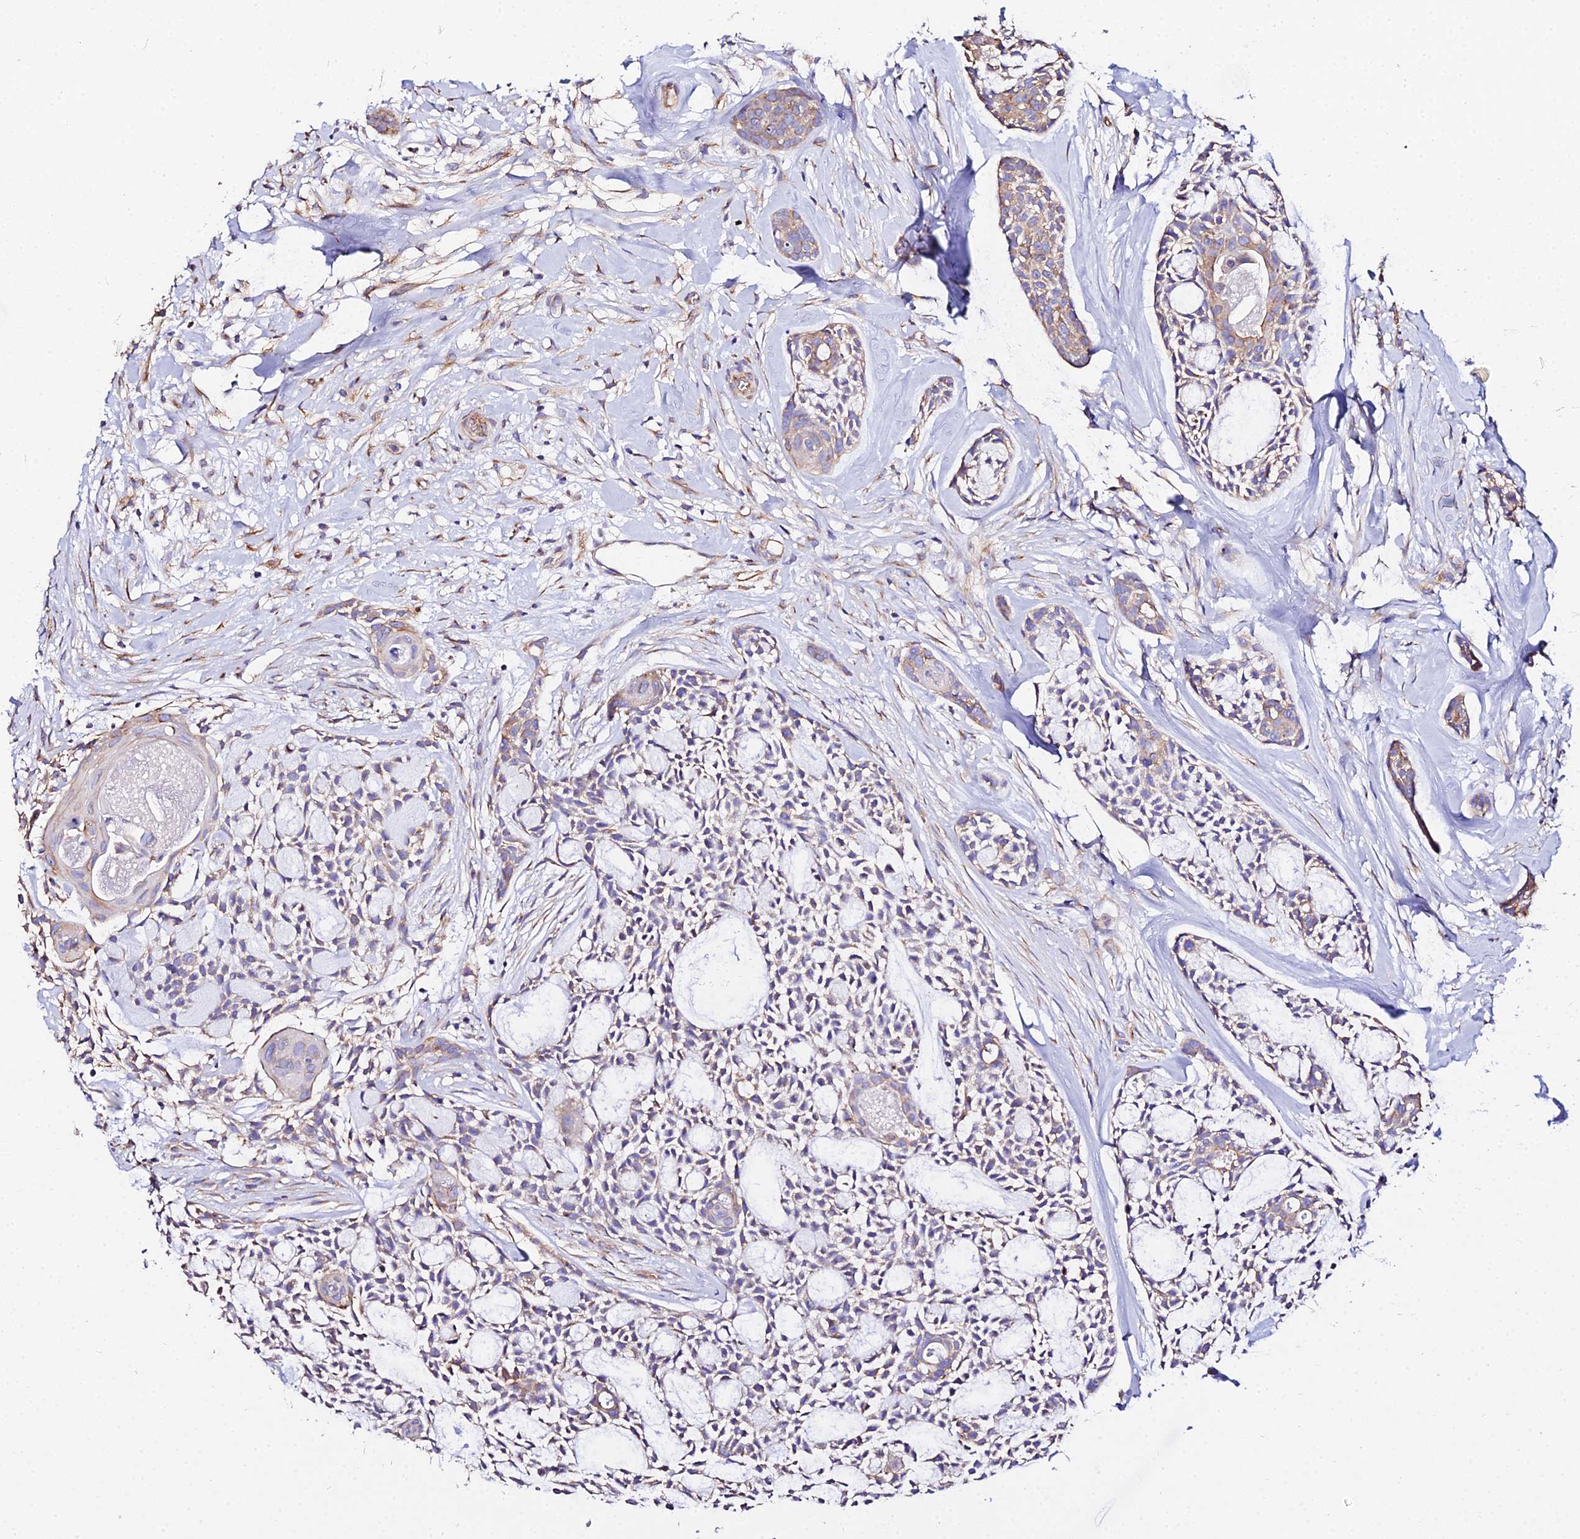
{"staining": {"intensity": "moderate", "quantity": "25%-75%", "location": "cytoplasmic/membranous"}, "tissue": "head and neck cancer", "cell_type": "Tumor cells", "image_type": "cancer", "snomed": [{"axis": "morphology", "description": "Adenocarcinoma, NOS"}, {"axis": "topography", "description": "Subcutis"}, {"axis": "topography", "description": "Head-Neck"}], "caption": "Head and neck cancer (adenocarcinoma) stained for a protein (brown) shows moderate cytoplasmic/membranous positive positivity in about 25%-75% of tumor cells.", "gene": "TUBA3D", "patient": {"sex": "female", "age": 73}}